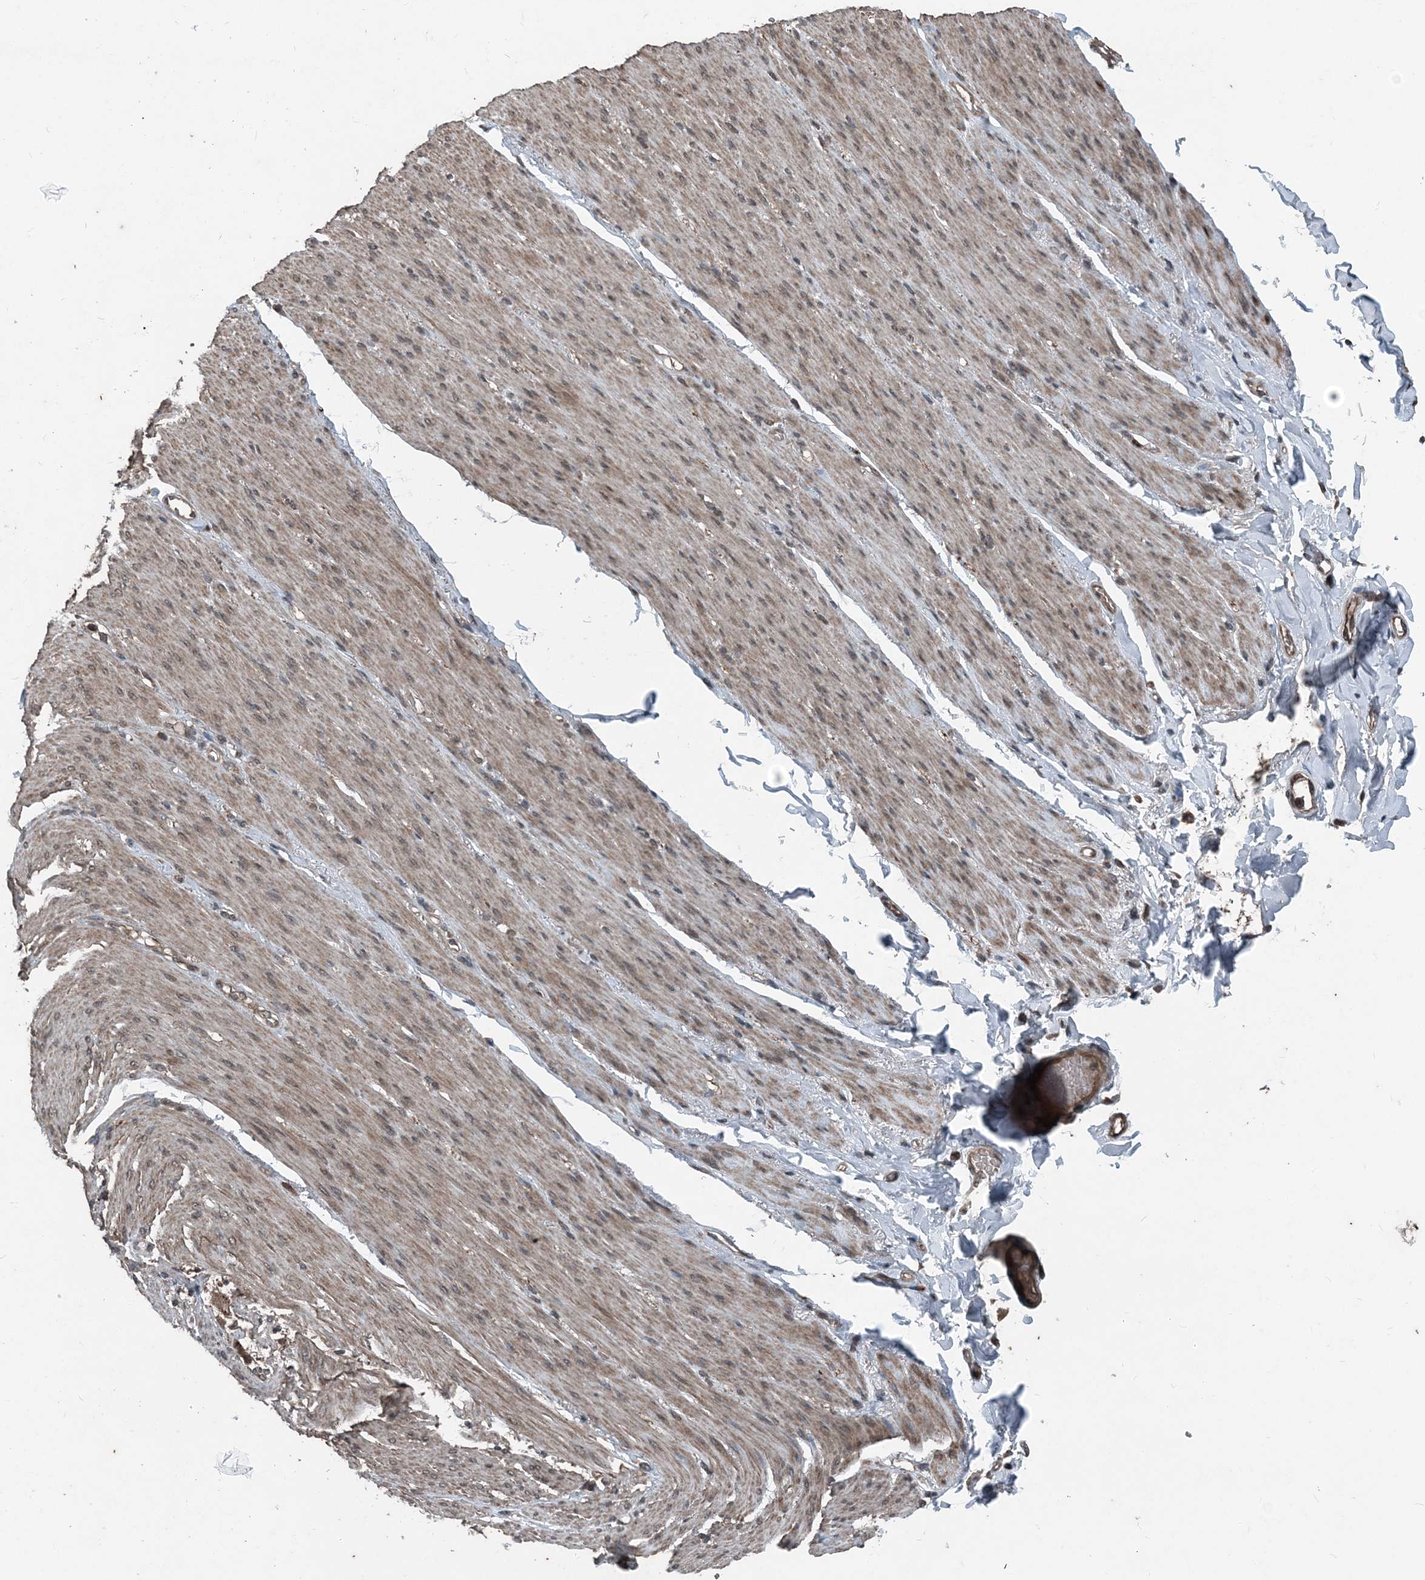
{"staining": {"intensity": "weak", "quantity": "25%-75%", "location": "cytoplasmic/membranous"}, "tissue": "adipose tissue", "cell_type": "Adipocytes", "image_type": "normal", "snomed": [{"axis": "morphology", "description": "Normal tissue, NOS"}, {"axis": "topography", "description": "Colon"}, {"axis": "topography", "description": "Peripheral nerve tissue"}], "caption": "Protein analysis of unremarkable adipose tissue demonstrates weak cytoplasmic/membranous expression in approximately 25%-75% of adipocytes.", "gene": "CFL1", "patient": {"sex": "female", "age": 61}}